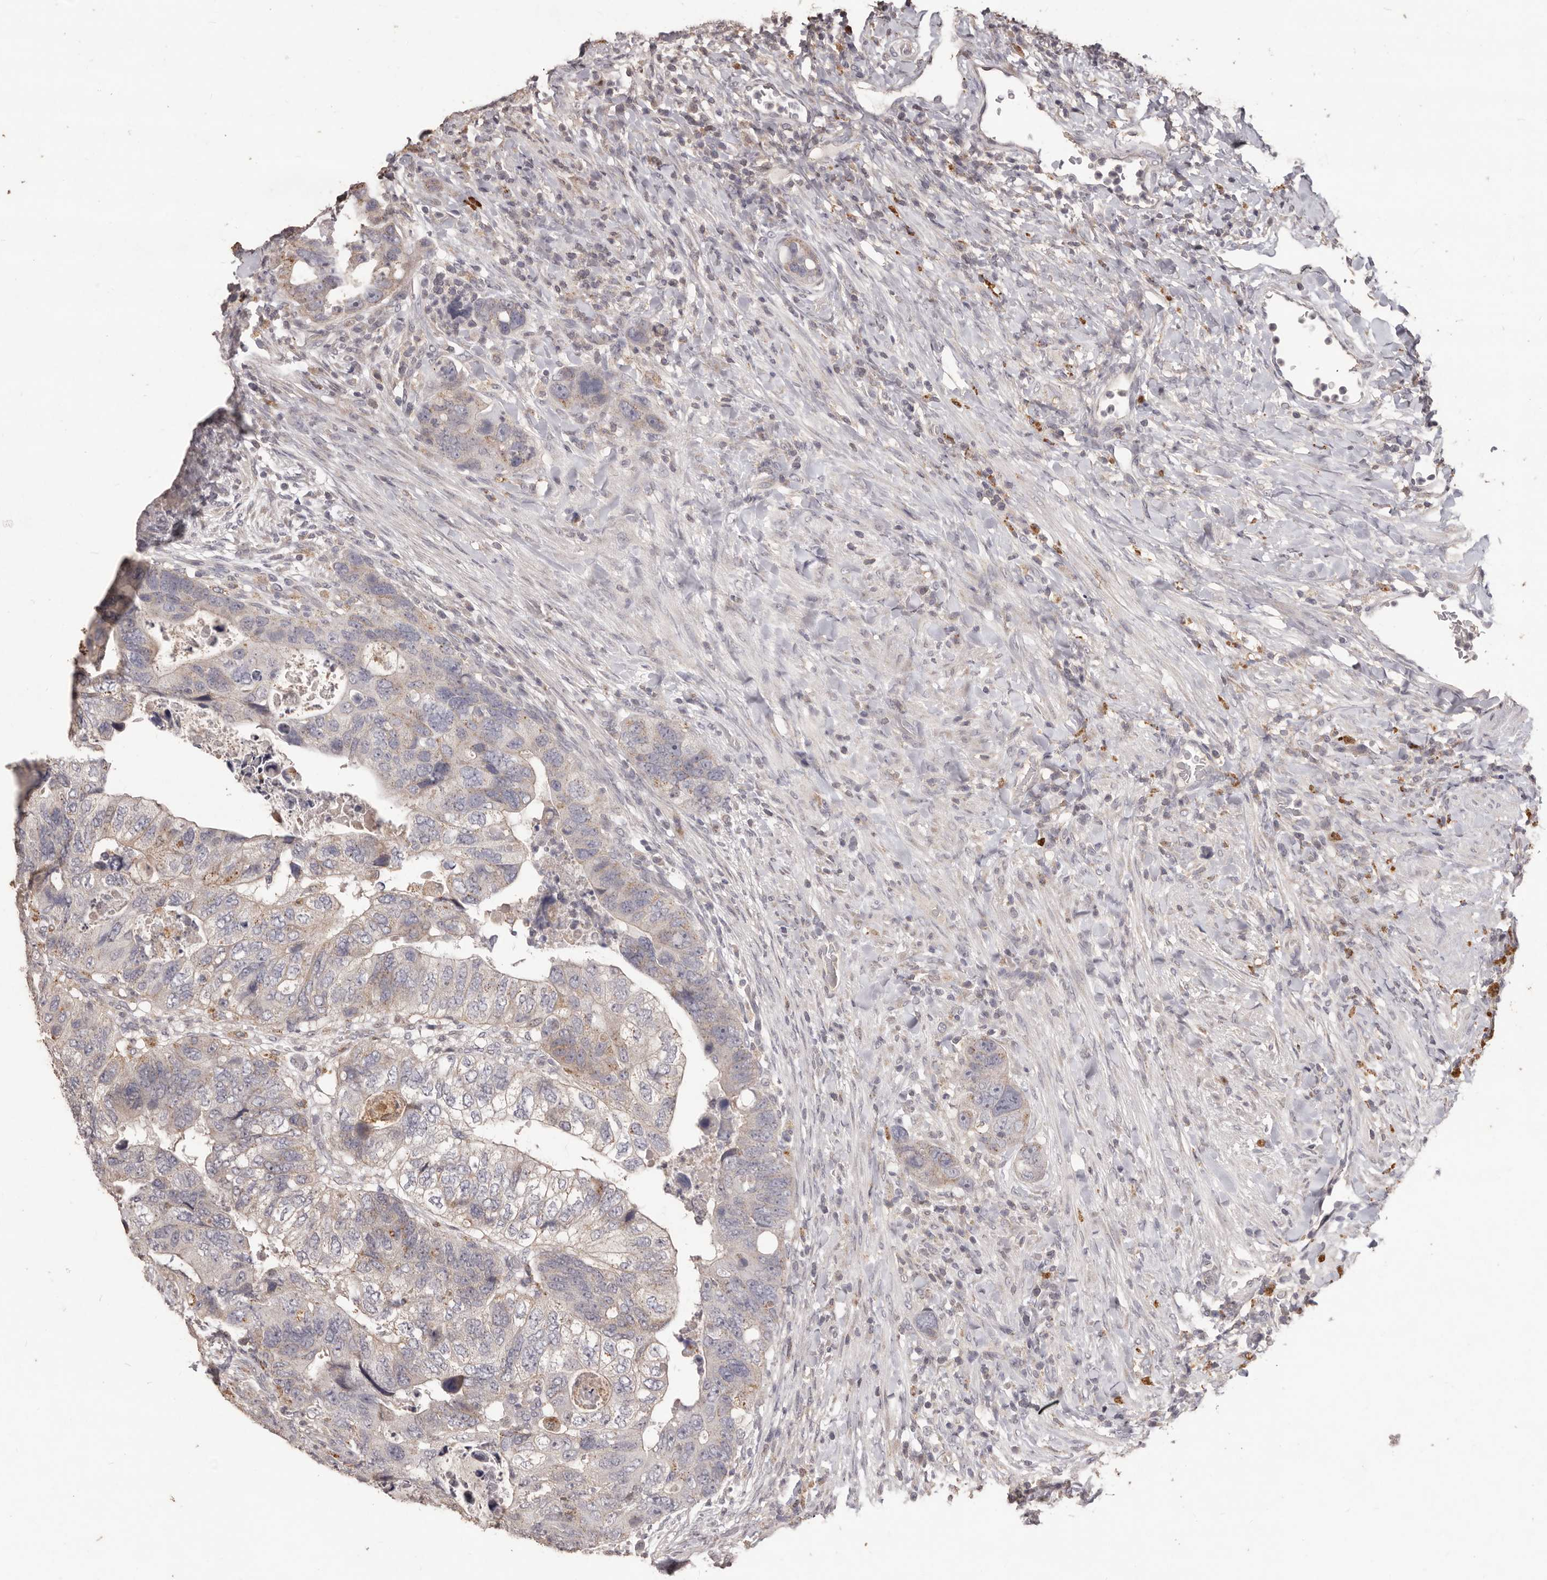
{"staining": {"intensity": "weak", "quantity": "25%-75%", "location": "cytoplasmic/membranous"}, "tissue": "colorectal cancer", "cell_type": "Tumor cells", "image_type": "cancer", "snomed": [{"axis": "morphology", "description": "Adenocarcinoma, NOS"}, {"axis": "topography", "description": "Rectum"}], "caption": "A low amount of weak cytoplasmic/membranous expression is appreciated in approximately 25%-75% of tumor cells in colorectal cancer tissue.", "gene": "PRSS27", "patient": {"sex": "male", "age": 59}}